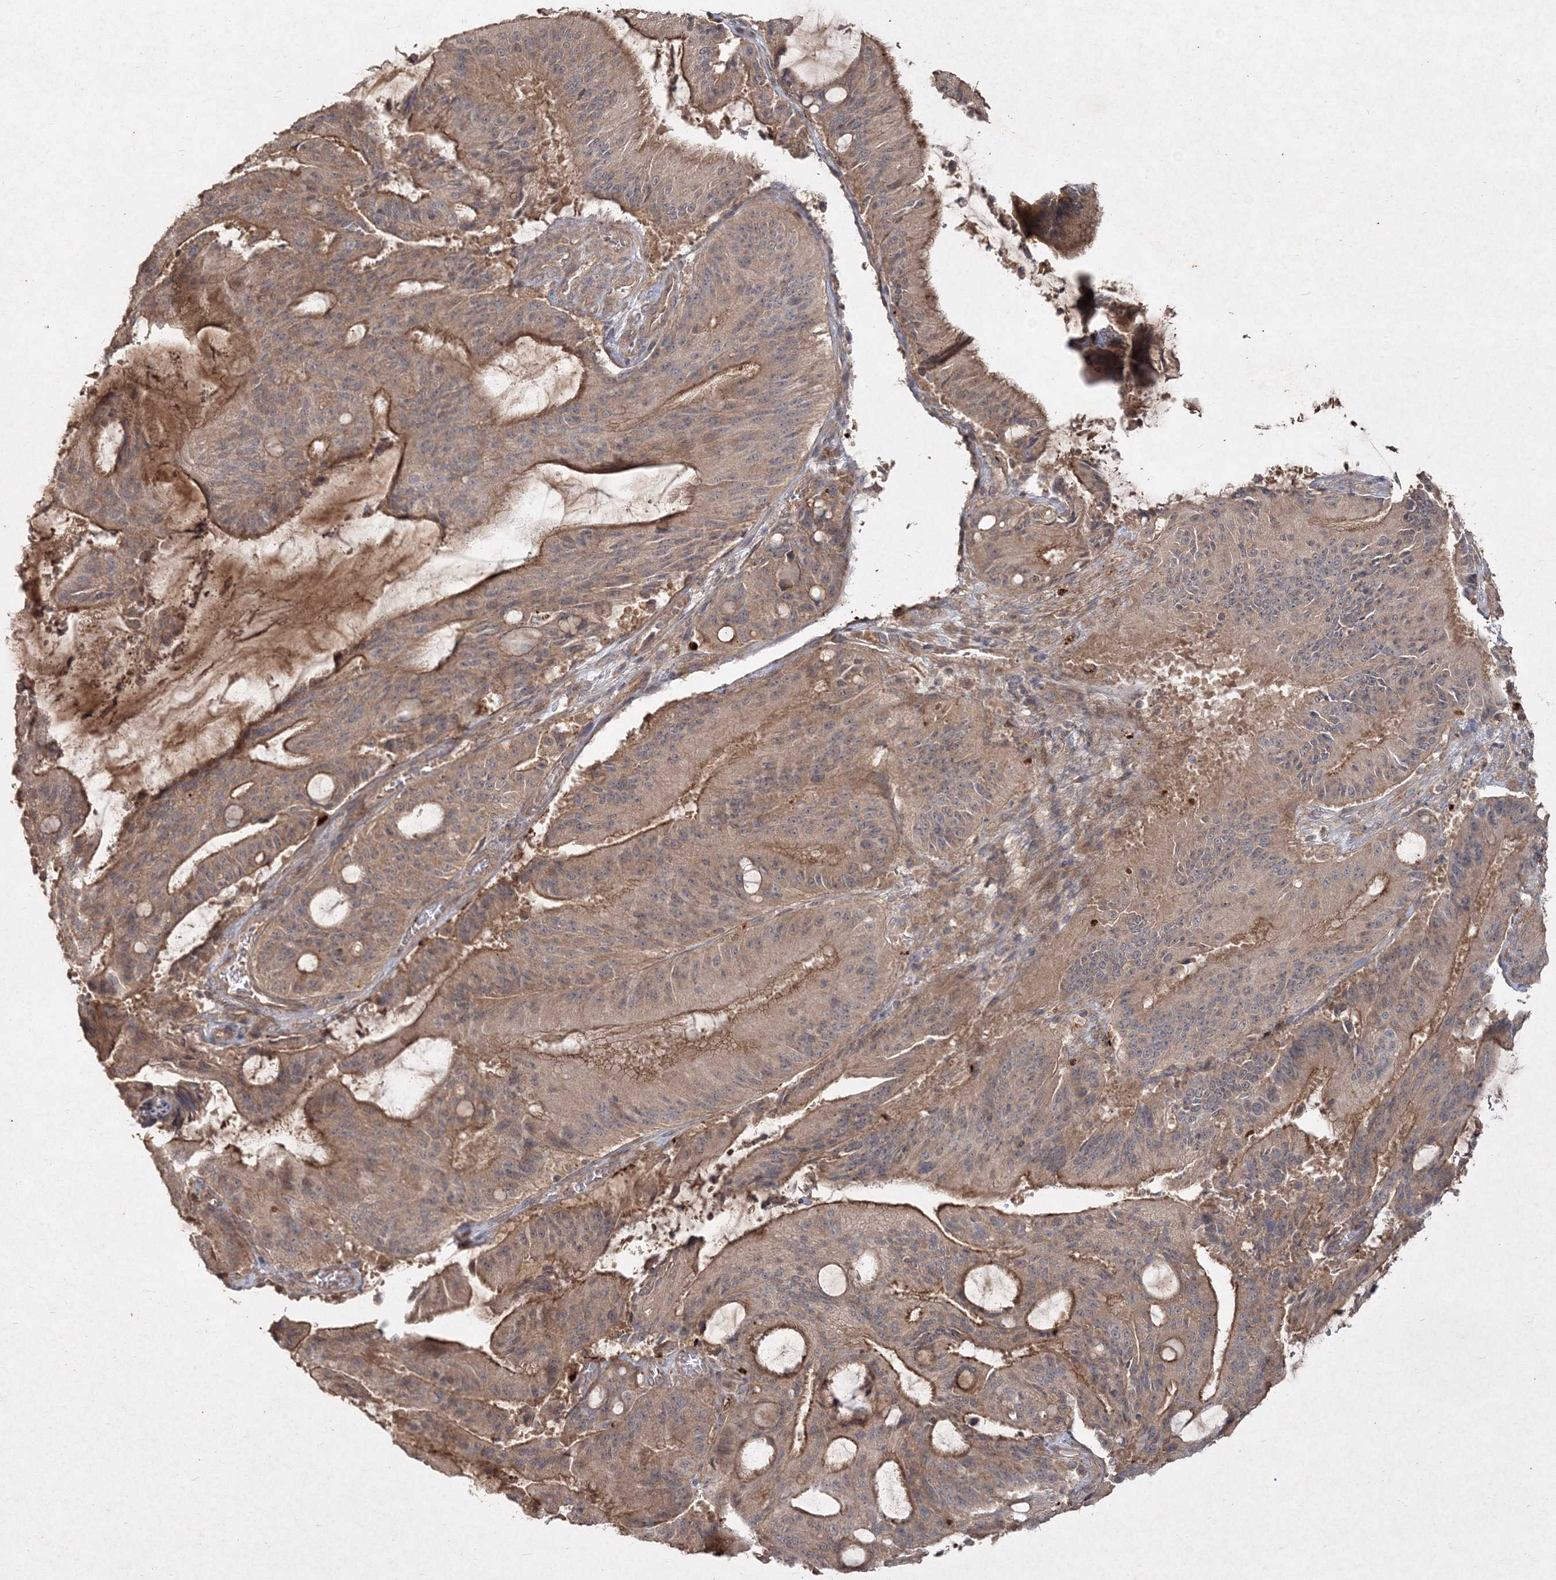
{"staining": {"intensity": "moderate", "quantity": ">75%", "location": "cytoplasmic/membranous"}, "tissue": "liver cancer", "cell_type": "Tumor cells", "image_type": "cancer", "snomed": [{"axis": "morphology", "description": "Normal tissue, NOS"}, {"axis": "morphology", "description": "Cholangiocarcinoma"}, {"axis": "topography", "description": "Liver"}, {"axis": "topography", "description": "Peripheral nerve tissue"}], "caption": "Cholangiocarcinoma (liver) stained with a brown dye displays moderate cytoplasmic/membranous positive expression in approximately >75% of tumor cells.", "gene": "SPRY1", "patient": {"sex": "female", "age": 73}}